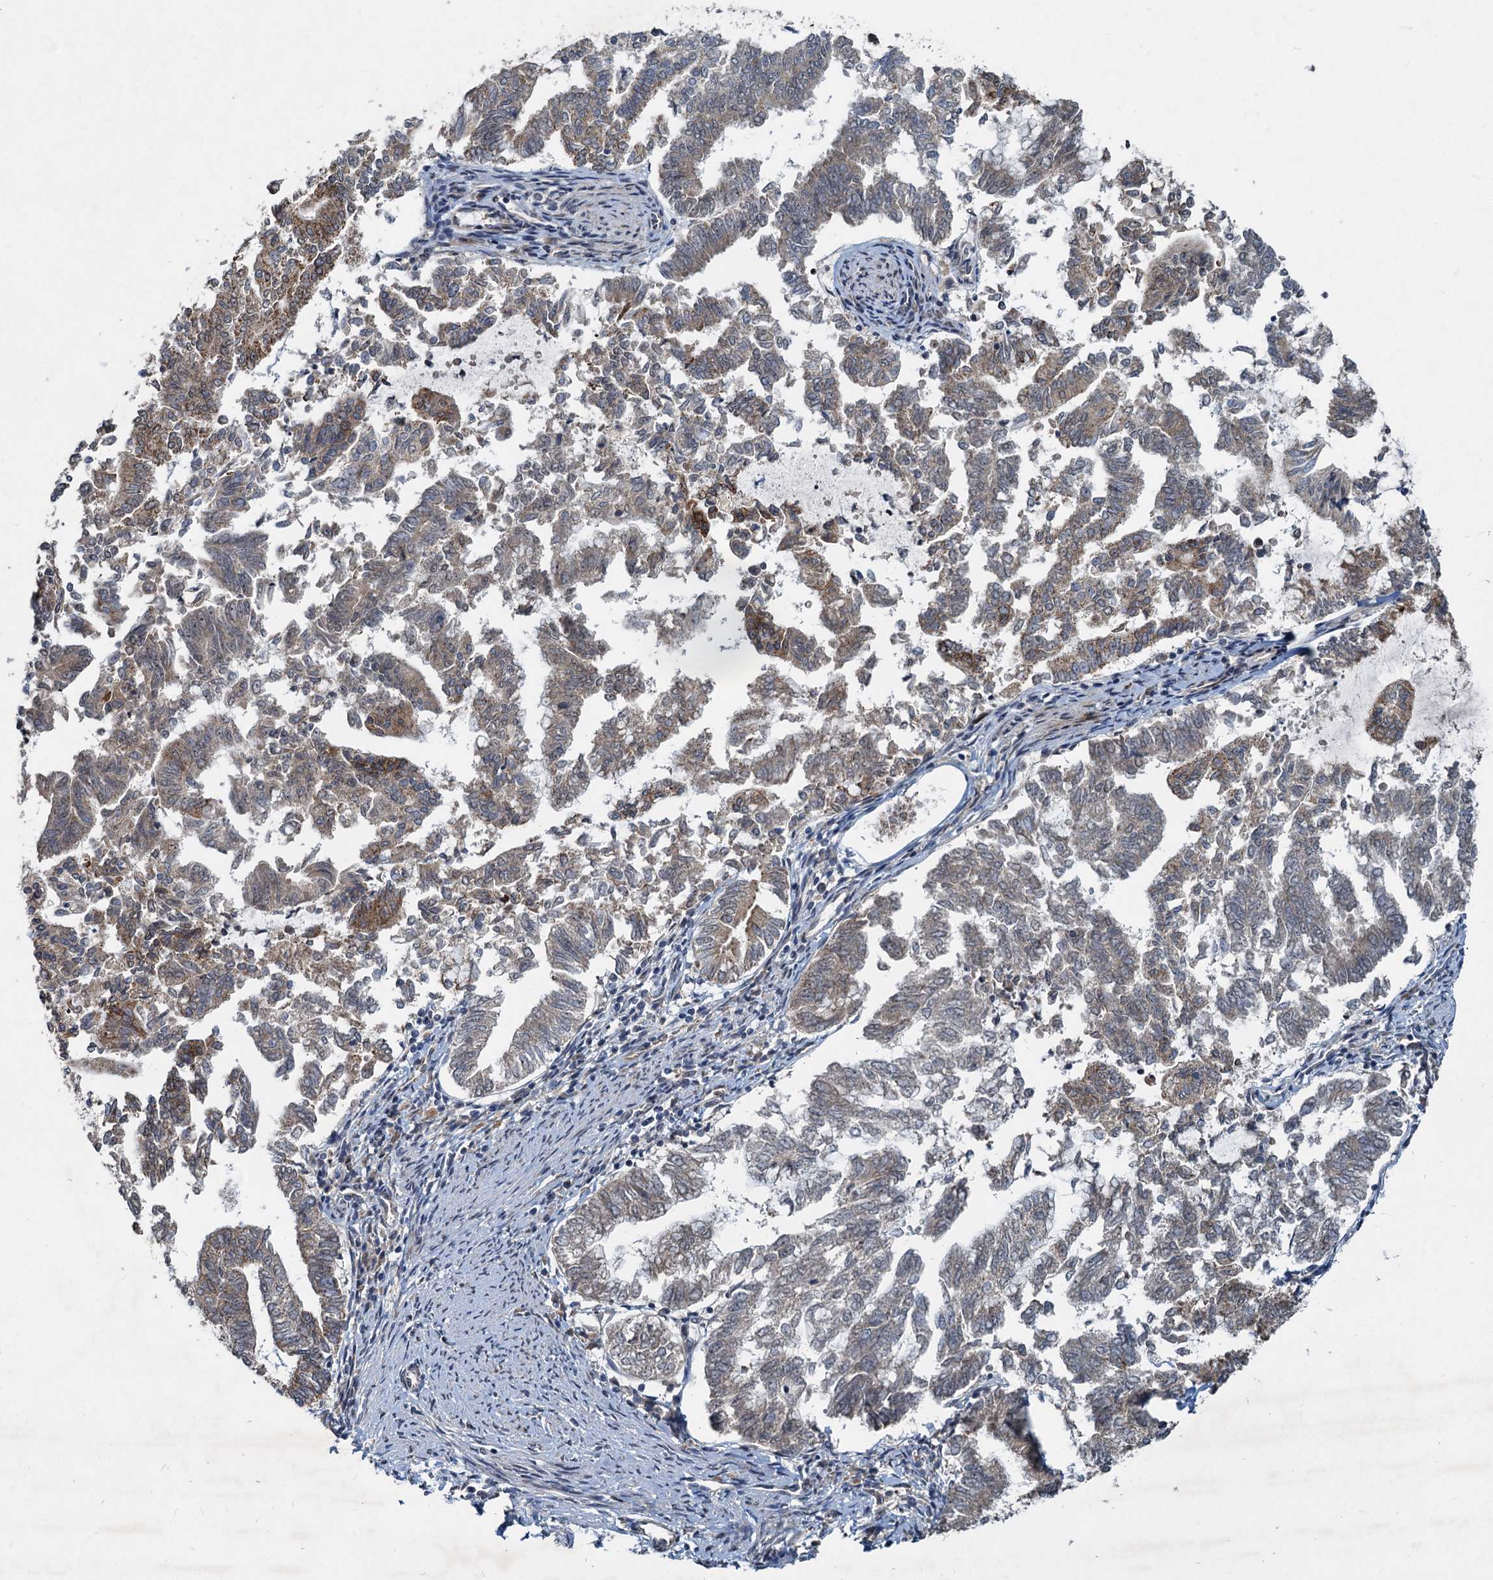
{"staining": {"intensity": "moderate", "quantity": "25%-75%", "location": "cytoplasmic/membranous"}, "tissue": "endometrial cancer", "cell_type": "Tumor cells", "image_type": "cancer", "snomed": [{"axis": "morphology", "description": "Adenocarcinoma, NOS"}, {"axis": "topography", "description": "Endometrium"}], "caption": "Human adenocarcinoma (endometrial) stained for a protein (brown) demonstrates moderate cytoplasmic/membranous positive expression in approximately 25%-75% of tumor cells.", "gene": "CEP68", "patient": {"sex": "female", "age": 79}}